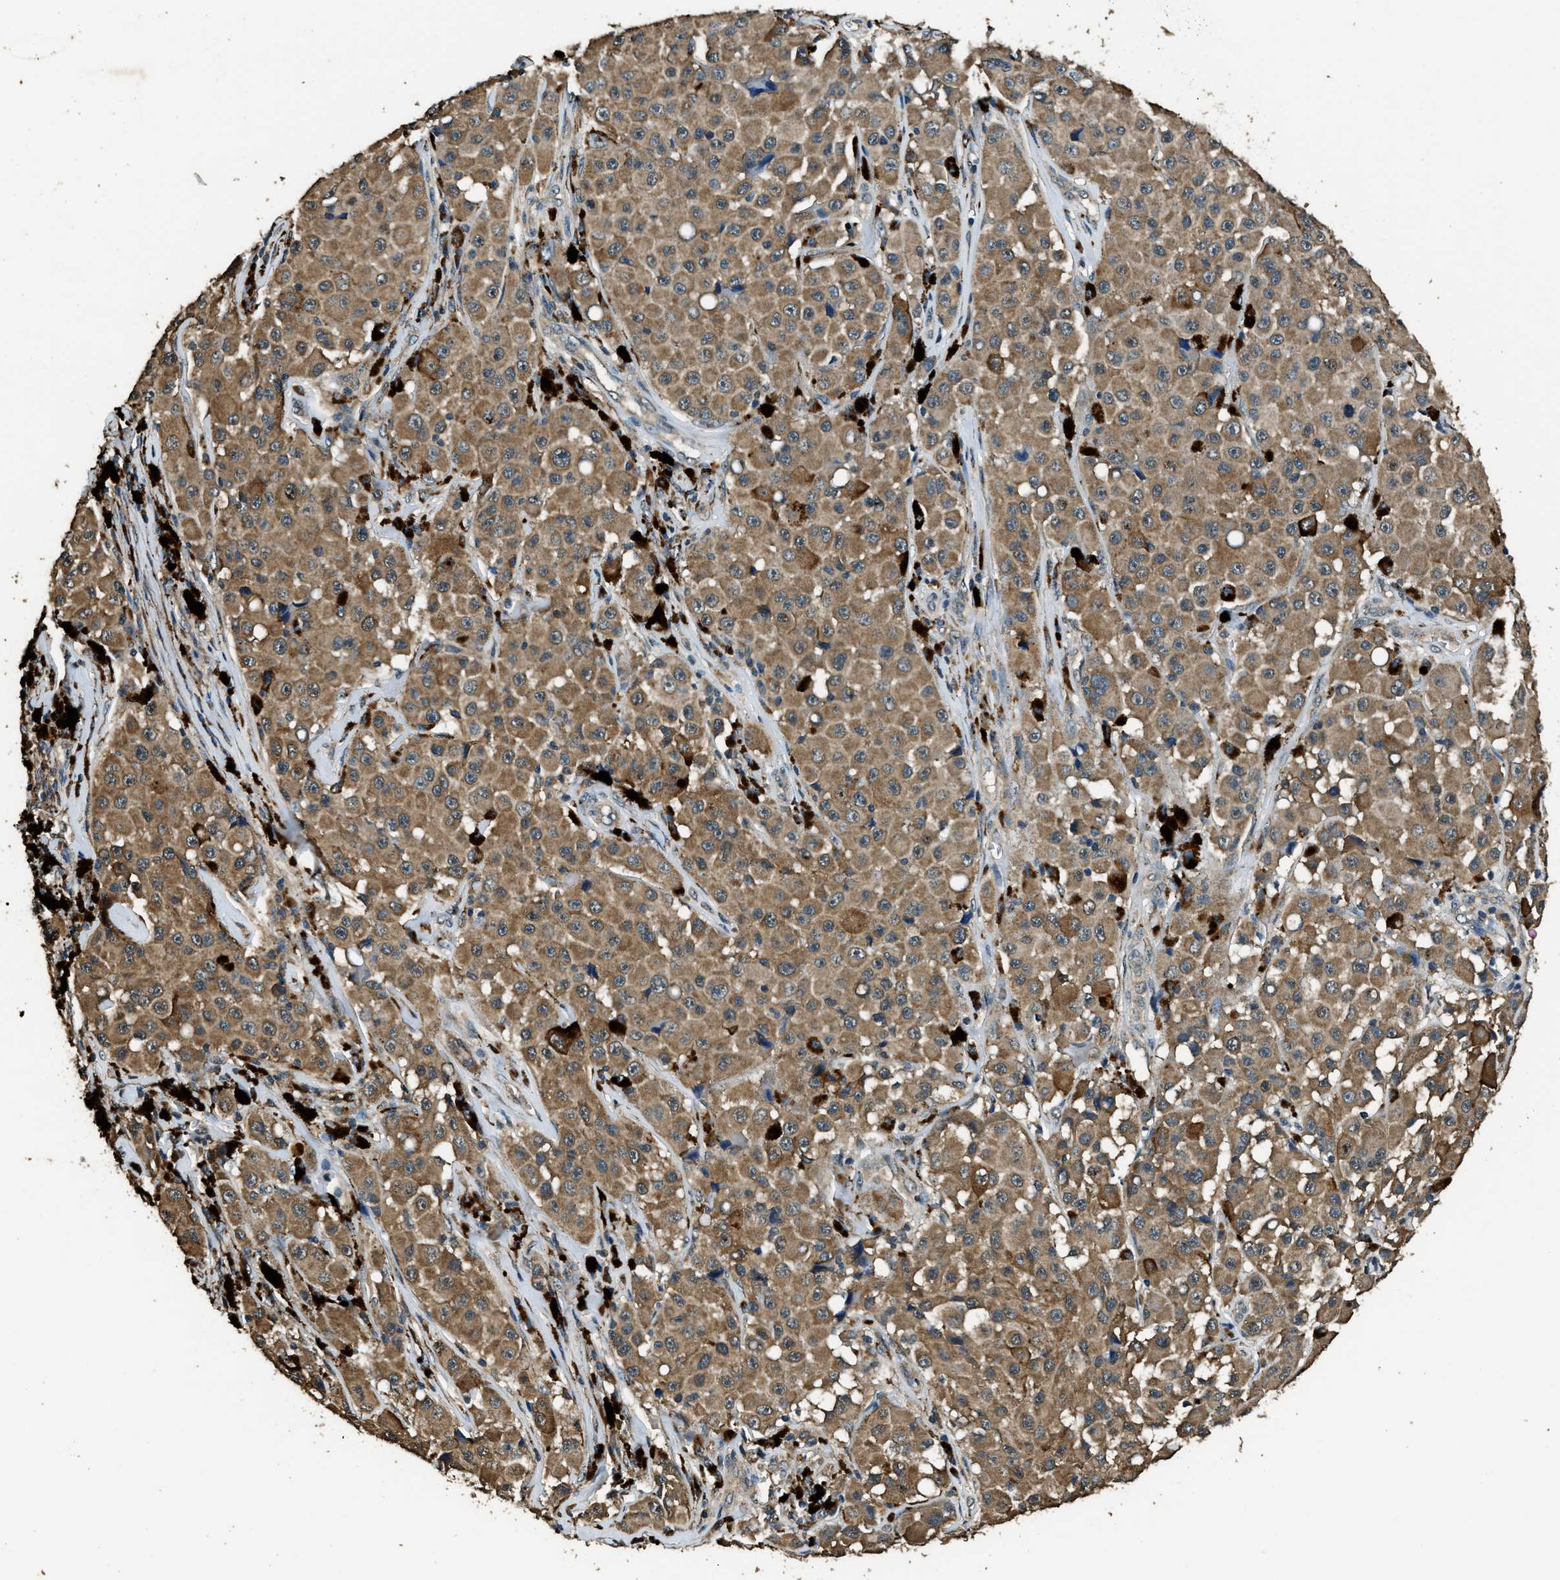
{"staining": {"intensity": "moderate", "quantity": ">75%", "location": "cytoplasmic/membranous"}, "tissue": "melanoma", "cell_type": "Tumor cells", "image_type": "cancer", "snomed": [{"axis": "morphology", "description": "Malignant melanoma, NOS"}, {"axis": "topography", "description": "Skin"}], "caption": "Tumor cells display medium levels of moderate cytoplasmic/membranous expression in about >75% of cells in malignant melanoma.", "gene": "SALL3", "patient": {"sex": "male", "age": 84}}